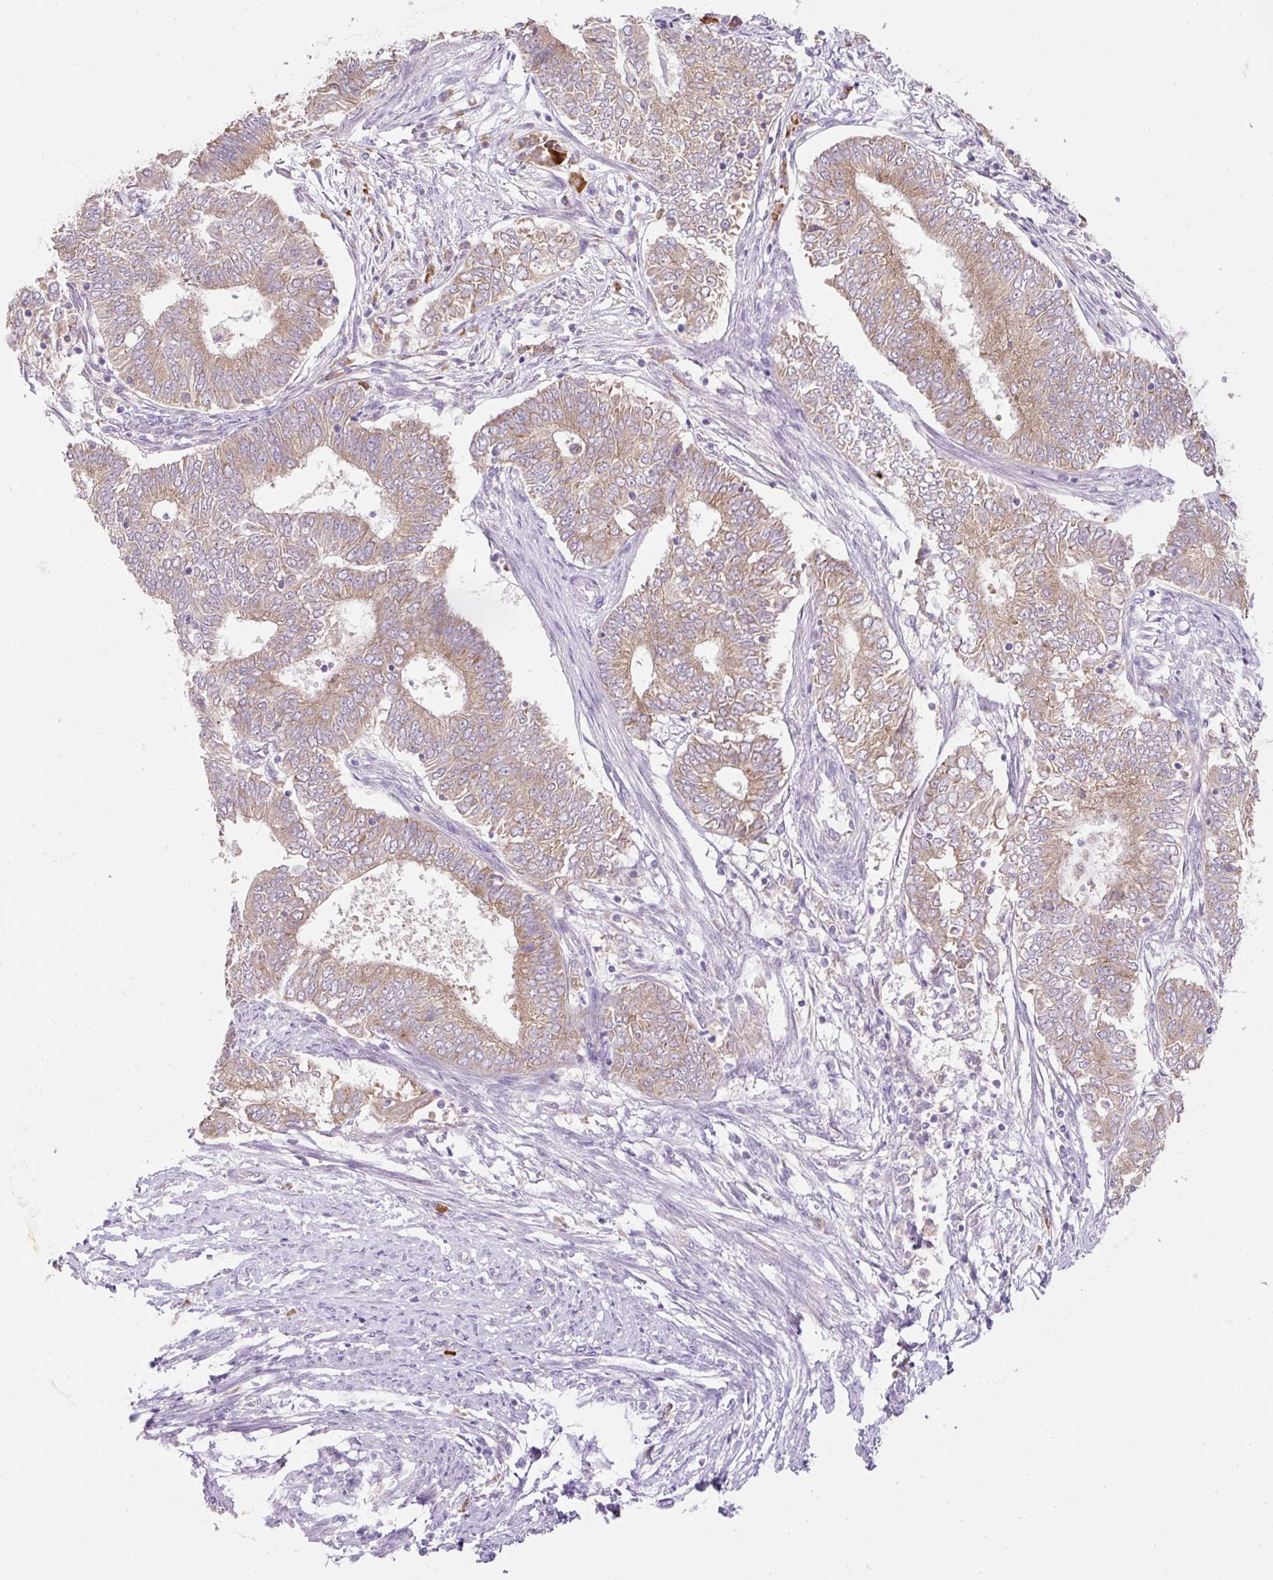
{"staining": {"intensity": "weak", "quantity": ">75%", "location": "cytoplasmic/membranous"}, "tissue": "endometrial cancer", "cell_type": "Tumor cells", "image_type": "cancer", "snomed": [{"axis": "morphology", "description": "Adenocarcinoma, NOS"}, {"axis": "topography", "description": "Endometrium"}], "caption": "The micrograph displays immunohistochemical staining of endometrial adenocarcinoma. There is weak cytoplasmic/membranous positivity is seen in about >75% of tumor cells.", "gene": "SEC63", "patient": {"sex": "female", "age": 62}}